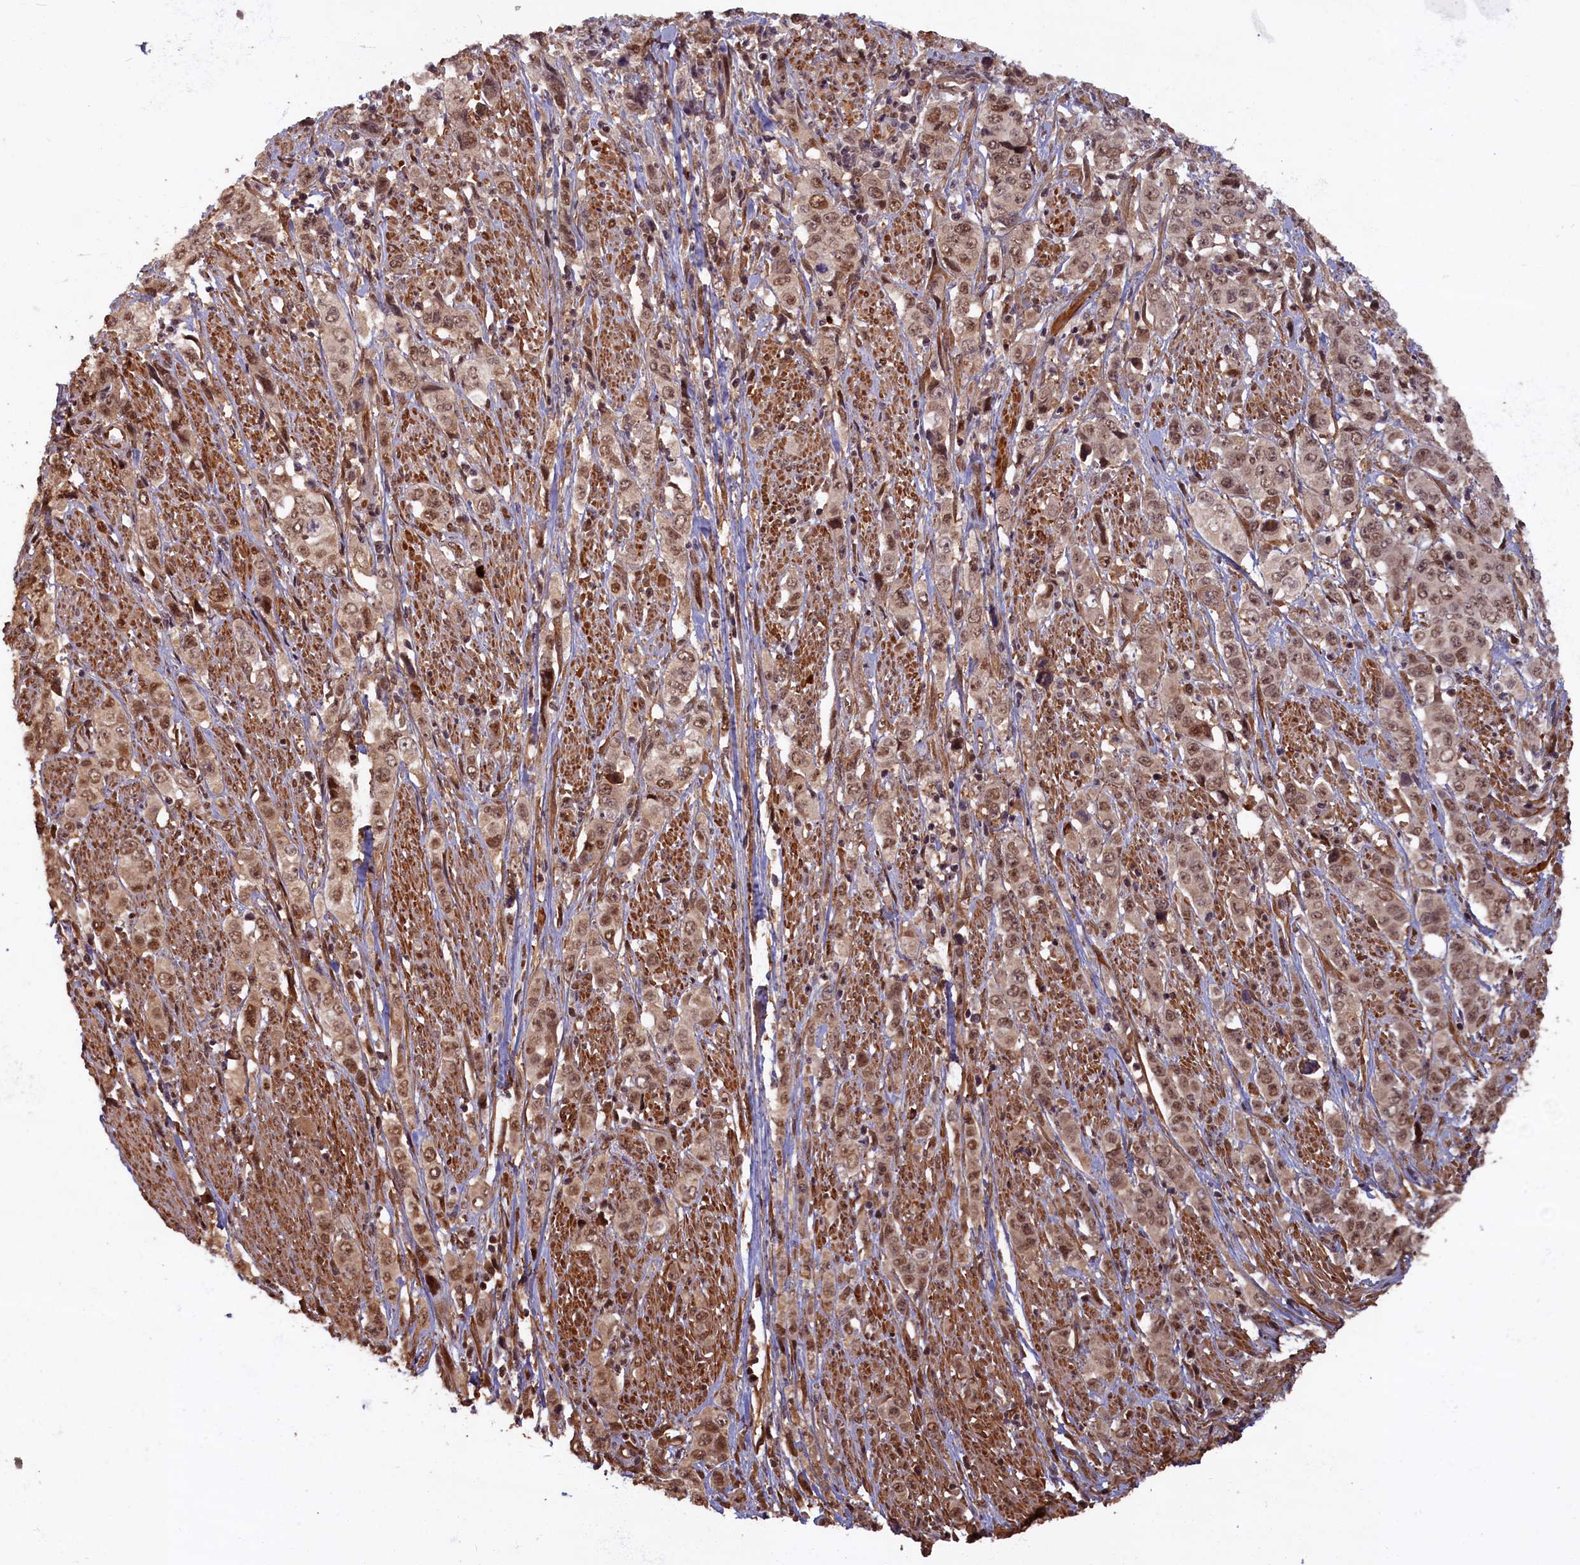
{"staining": {"intensity": "moderate", "quantity": ">75%", "location": "cytoplasmic/membranous,nuclear"}, "tissue": "stomach cancer", "cell_type": "Tumor cells", "image_type": "cancer", "snomed": [{"axis": "morphology", "description": "Adenocarcinoma, NOS"}, {"axis": "topography", "description": "Stomach, upper"}], "caption": "Human stomach cancer stained with a protein marker displays moderate staining in tumor cells.", "gene": "HIF3A", "patient": {"sex": "male", "age": 62}}